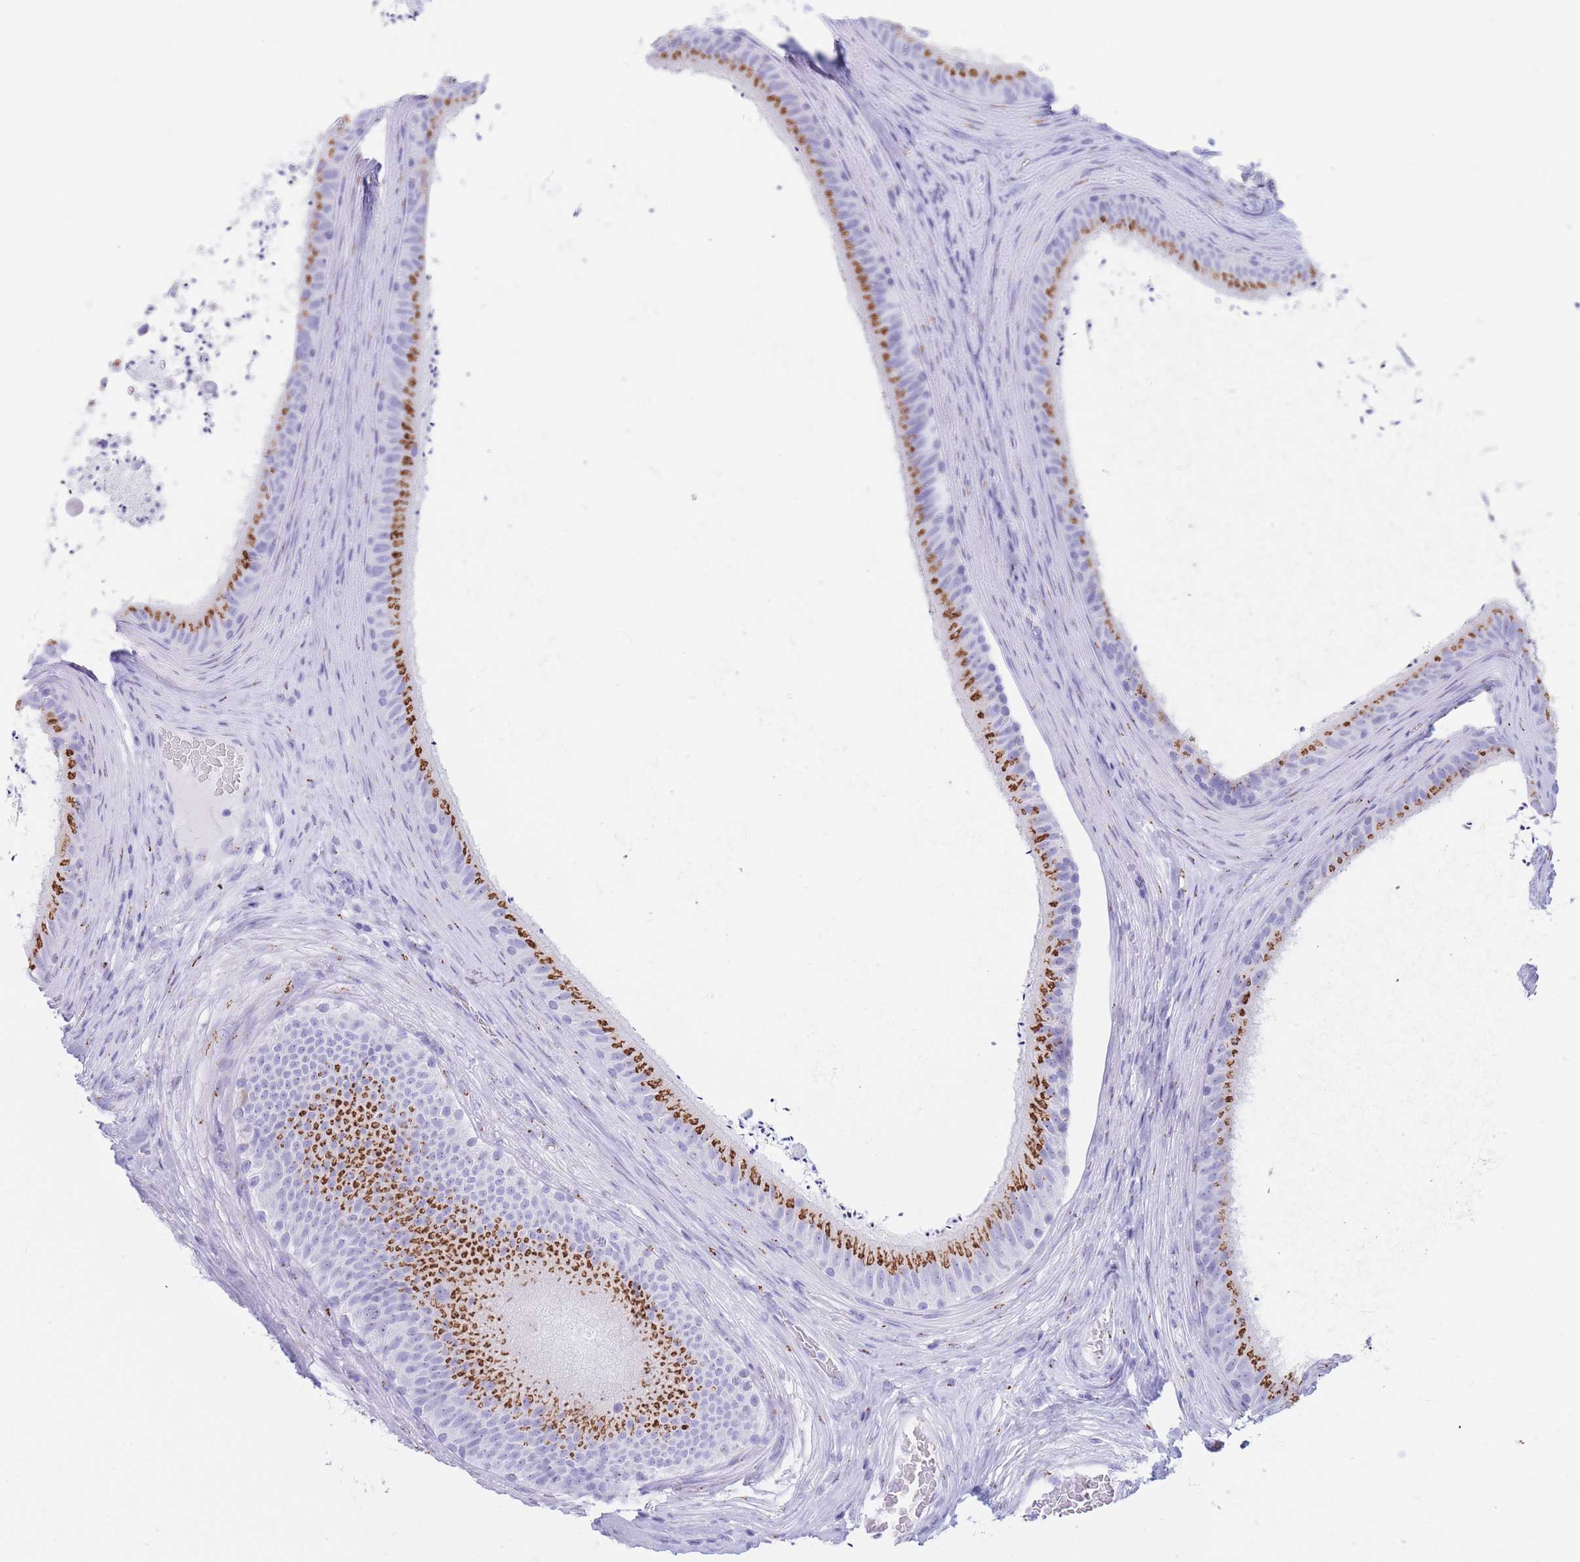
{"staining": {"intensity": "strong", "quantity": "25%-75%", "location": "cytoplasmic/membranous"}, "tissue": "epididymis", "cell_type": "Glandular cells", "image_type": "normal", "snomed": [{"axis": "morphology", "description": "Normal tissue, NOS"}, {"axis": "topography", "description": "Testis"}, {"axis": "topography", "description": "Epididymis"}], "caption": "Unremarkable epididymis displays strong cytoplasmic/membranous positivity in approximately 25%-75% of glandular cells, visualized by immunohistochemistry.", "gene": "FAM3C", "patient": {"sex": "male", "age": 41}}